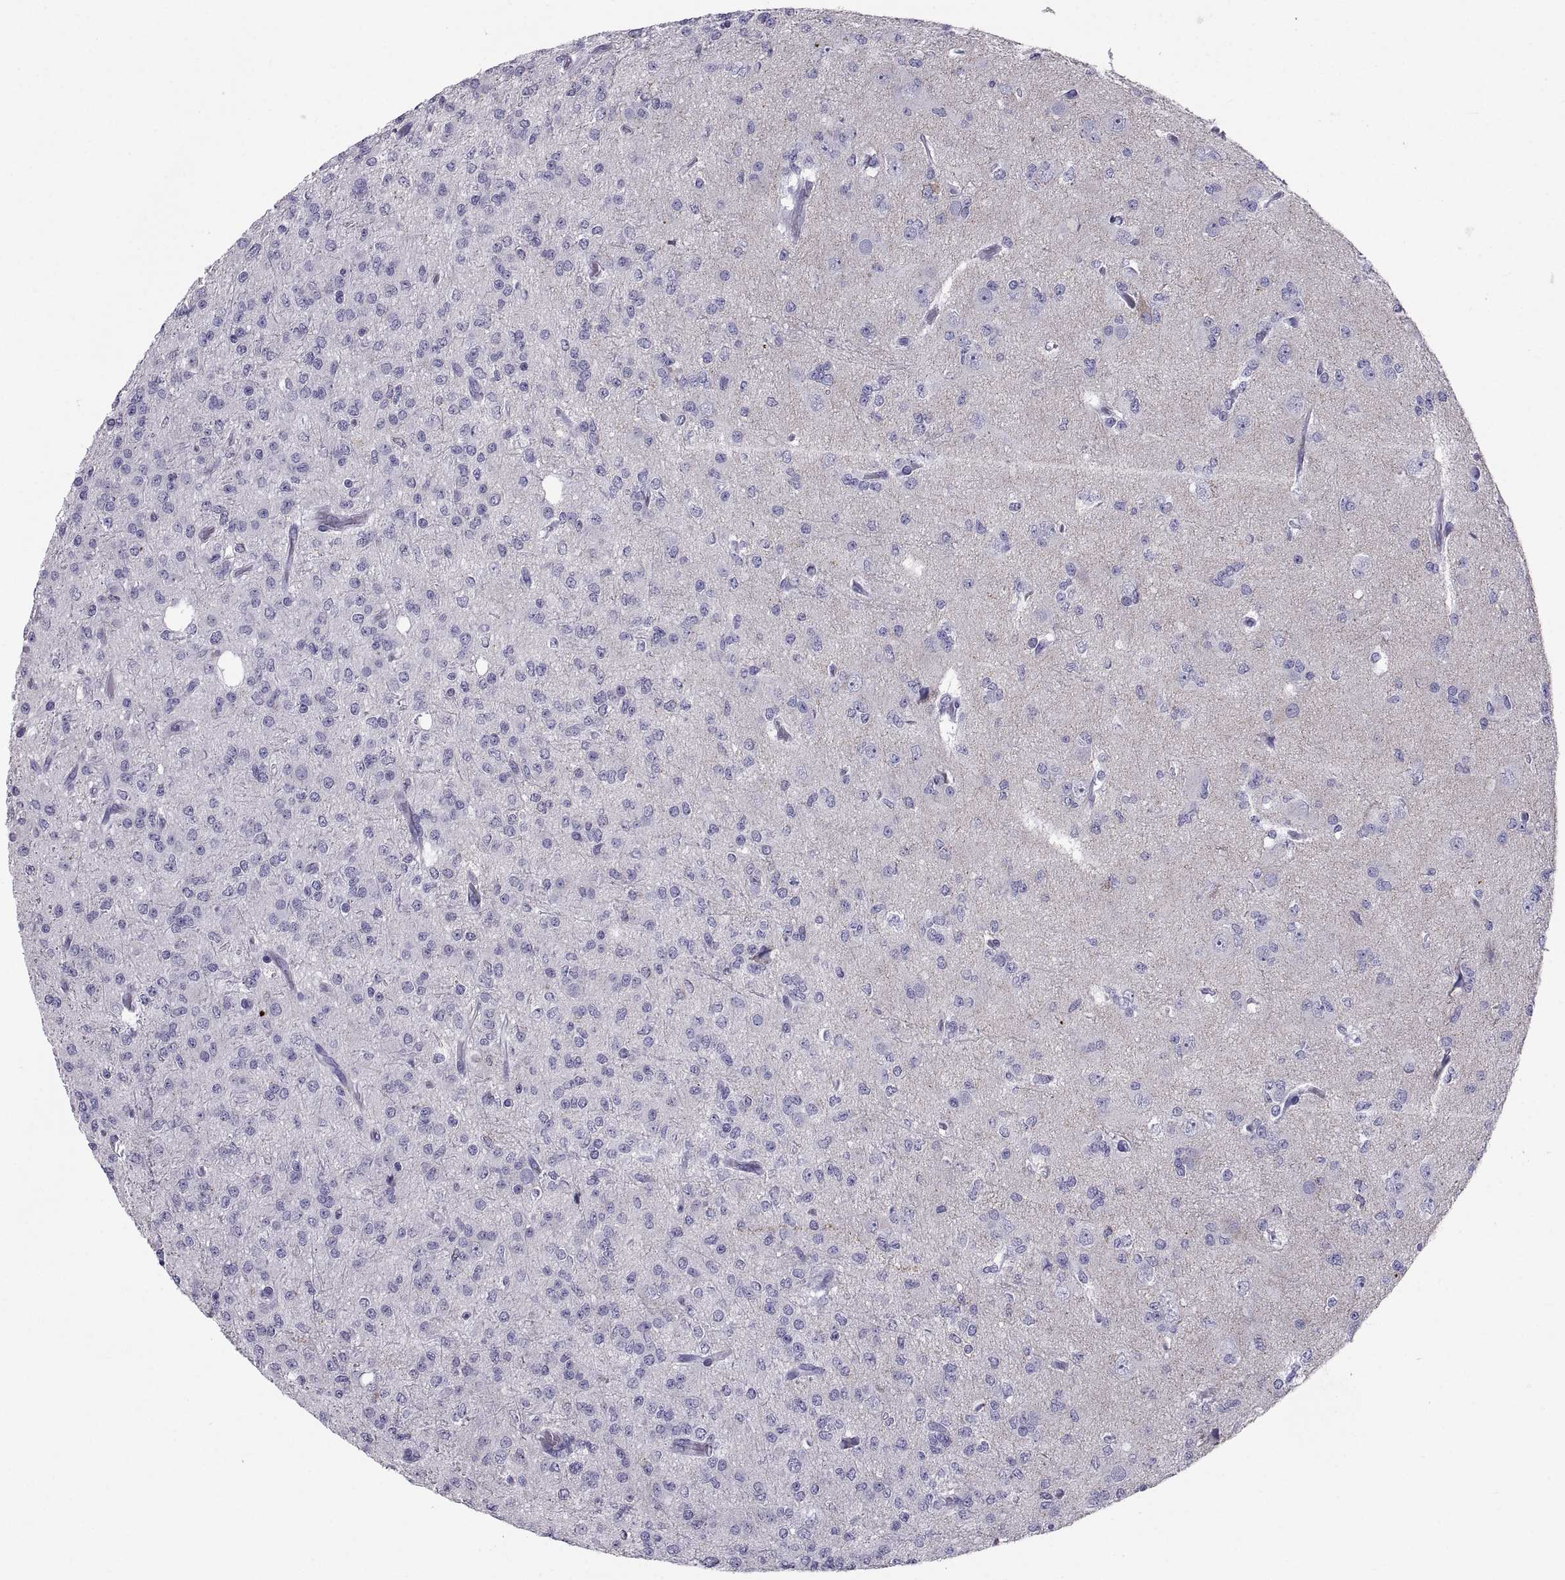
{"staining": {"intensity": "negative", "quantity": "none", "location": "none"}, "tissue": "glioma", "cell_type": "Tumor cells", "image_type": "cancer", "snomed": [{"axis": "morphology", "description": "Glioma, malignant, Low grade"}, {"axis": "topography", "description": "Brain"}], "caption": "Low-grade glioma (malignant) stained for a protein using immunohistochemistry (IHC) displays no positivity tumor cells.", "gene": "PCSK1N", "patient": {"sex": "male", "age": 27}}